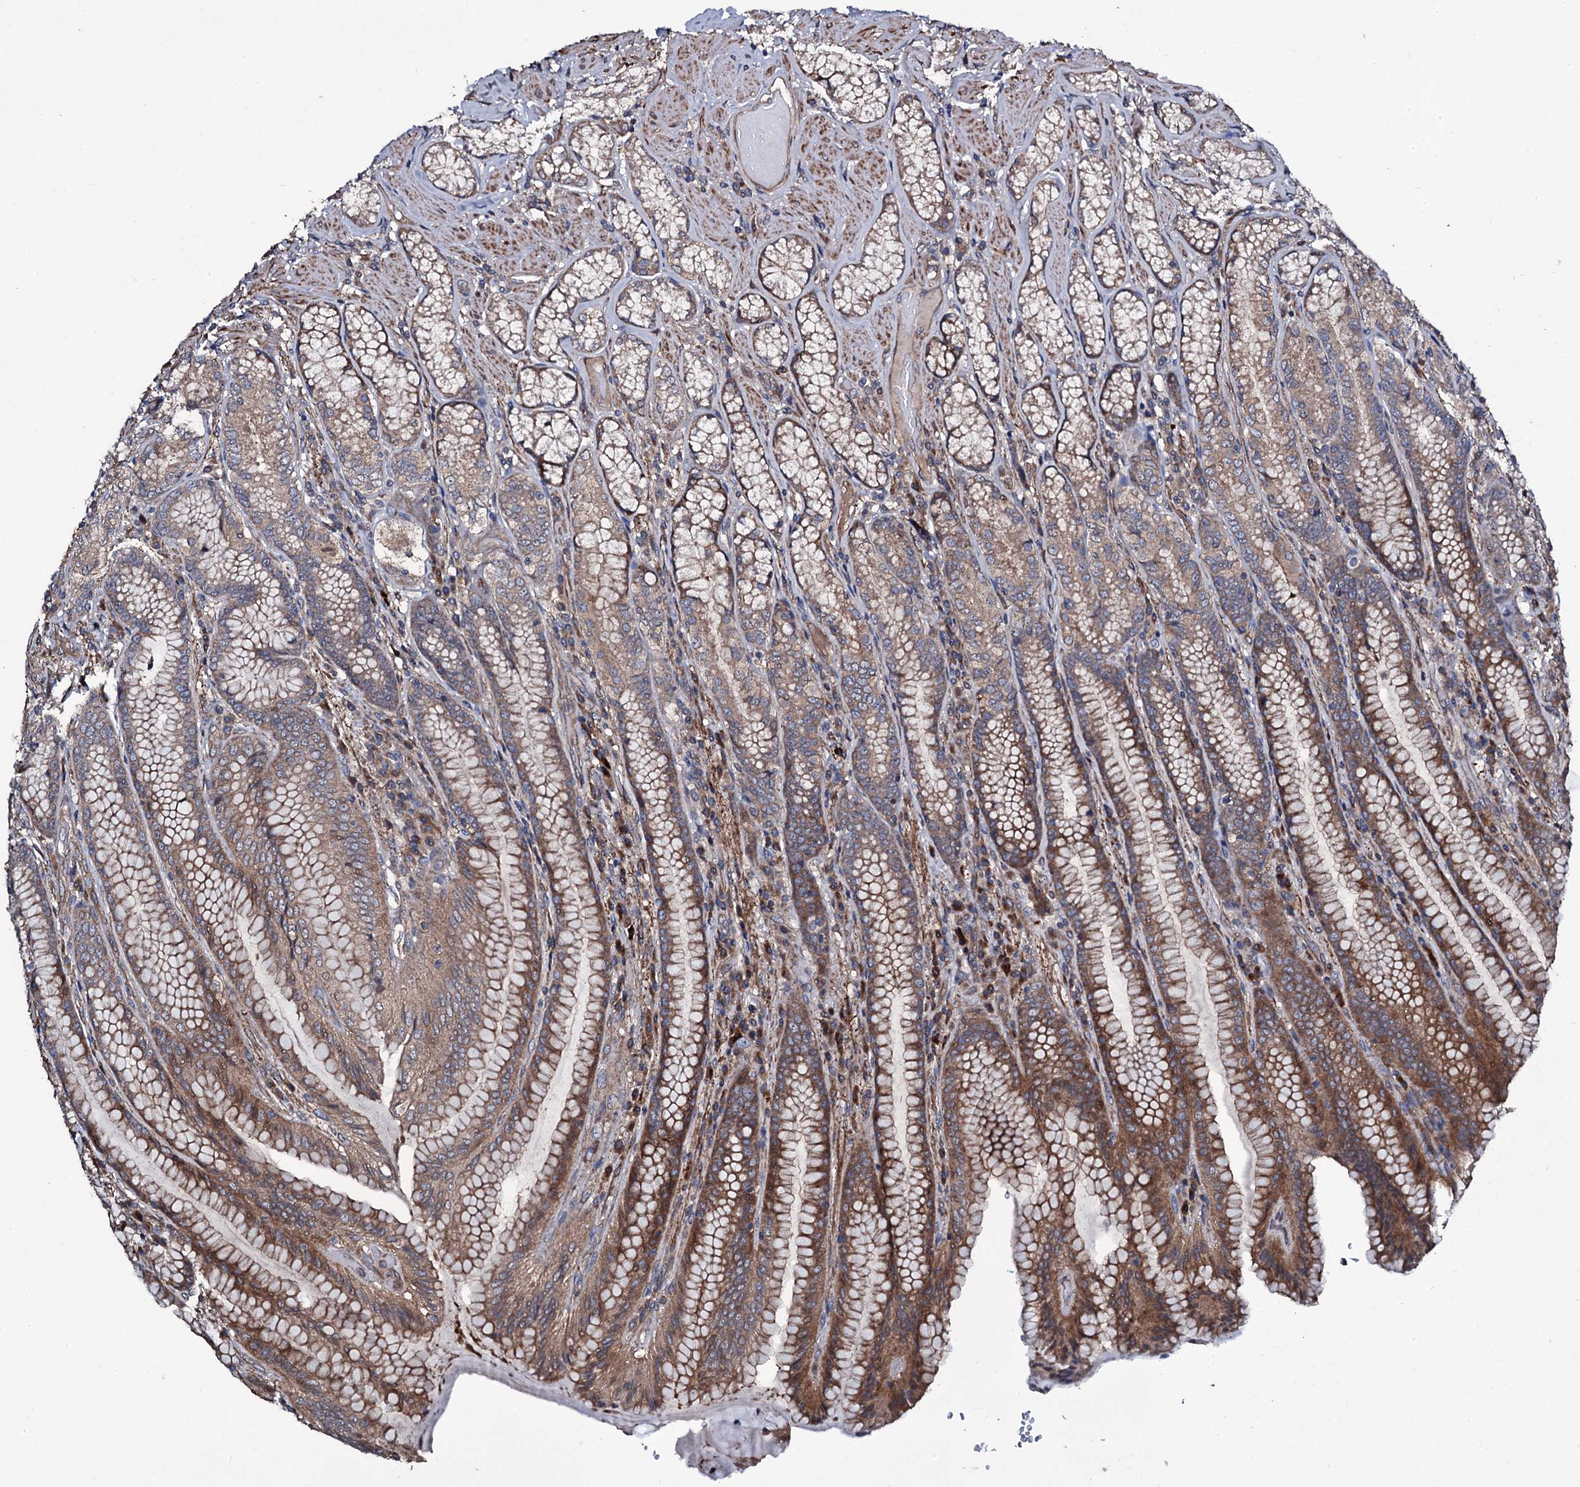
{"staining": {"intensity": "moderate", "quantity": ">75%", "location": "cytoplasmic/membranous"}, "tissue": "stomach", "cell_type": "Glandular cells", "image_type": "normal", "snomed": [{"axis": "morphology", "description": "Normal tissue, NOS"}, {"axis": "topography", "description": "Stomach, upper"}, {"axis": "topography", "description": "Stomach, lower"}], "caption": "Stomach stained for a protein shows moderate cytoplasmic/membranous positivity in glandular cells.", "gene": "WIPF3", "patient": {"sex": "female", "age": 76}}